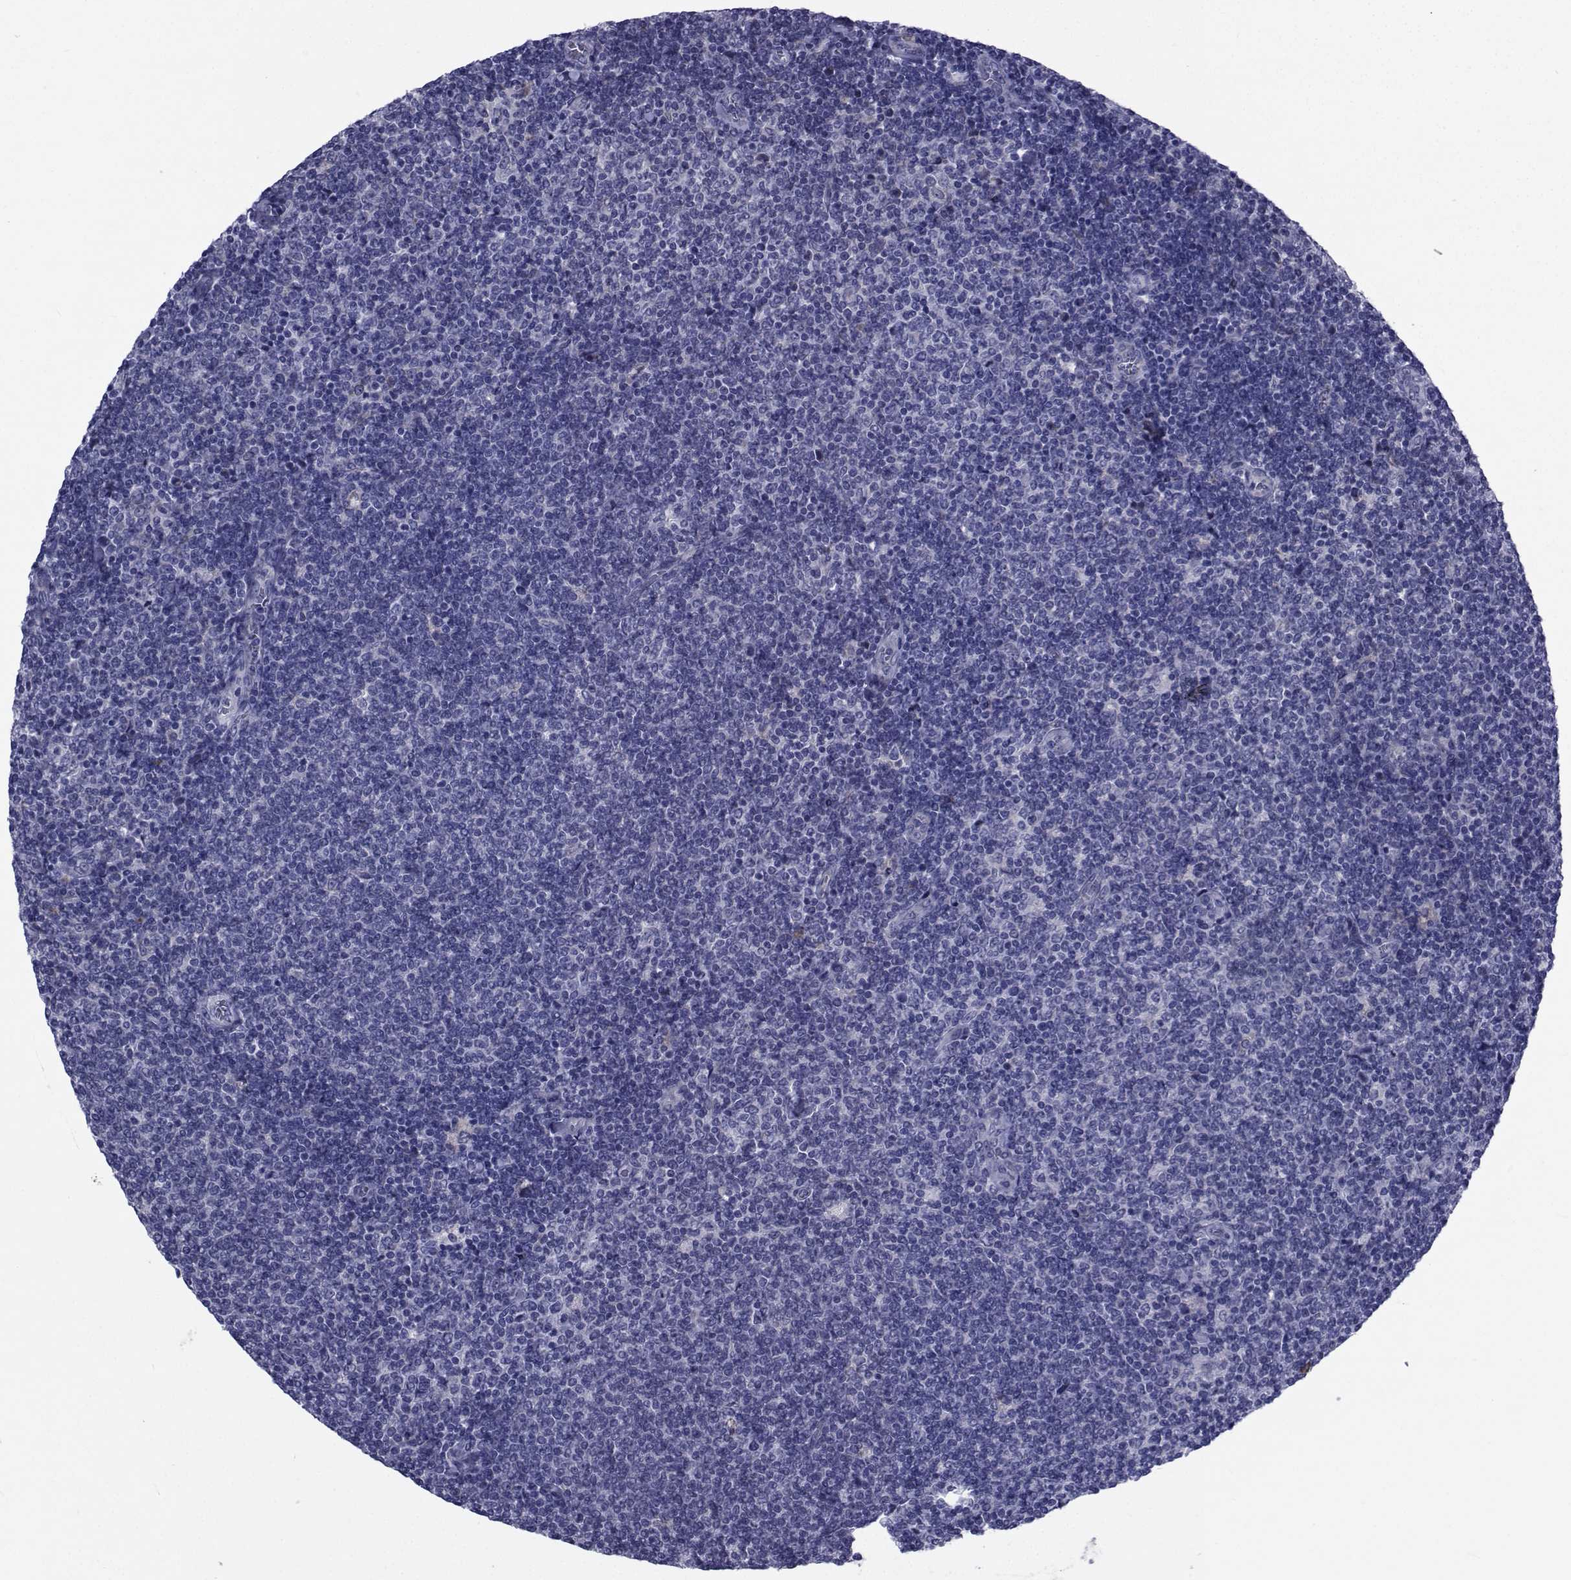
{"staining": {"intensity": "negative", "quantity": "none", "location": "none"}, "tissue": "lymphoma", "cell_type": "Tumor cells", "image_type": "cancer", "snomed": [{"axis": "morphology", "description": "Malignant lymphoma, non-Hodgkin's type, Low grade"}, {"axis": "topography", "description": "Lymph node"}], "caption": "Lymphoma was stained to show a protein in brown. There is no significant staining in tumor cells.", "gene": "ROPN1", "patient": {"sex": "male", "age": 52}}